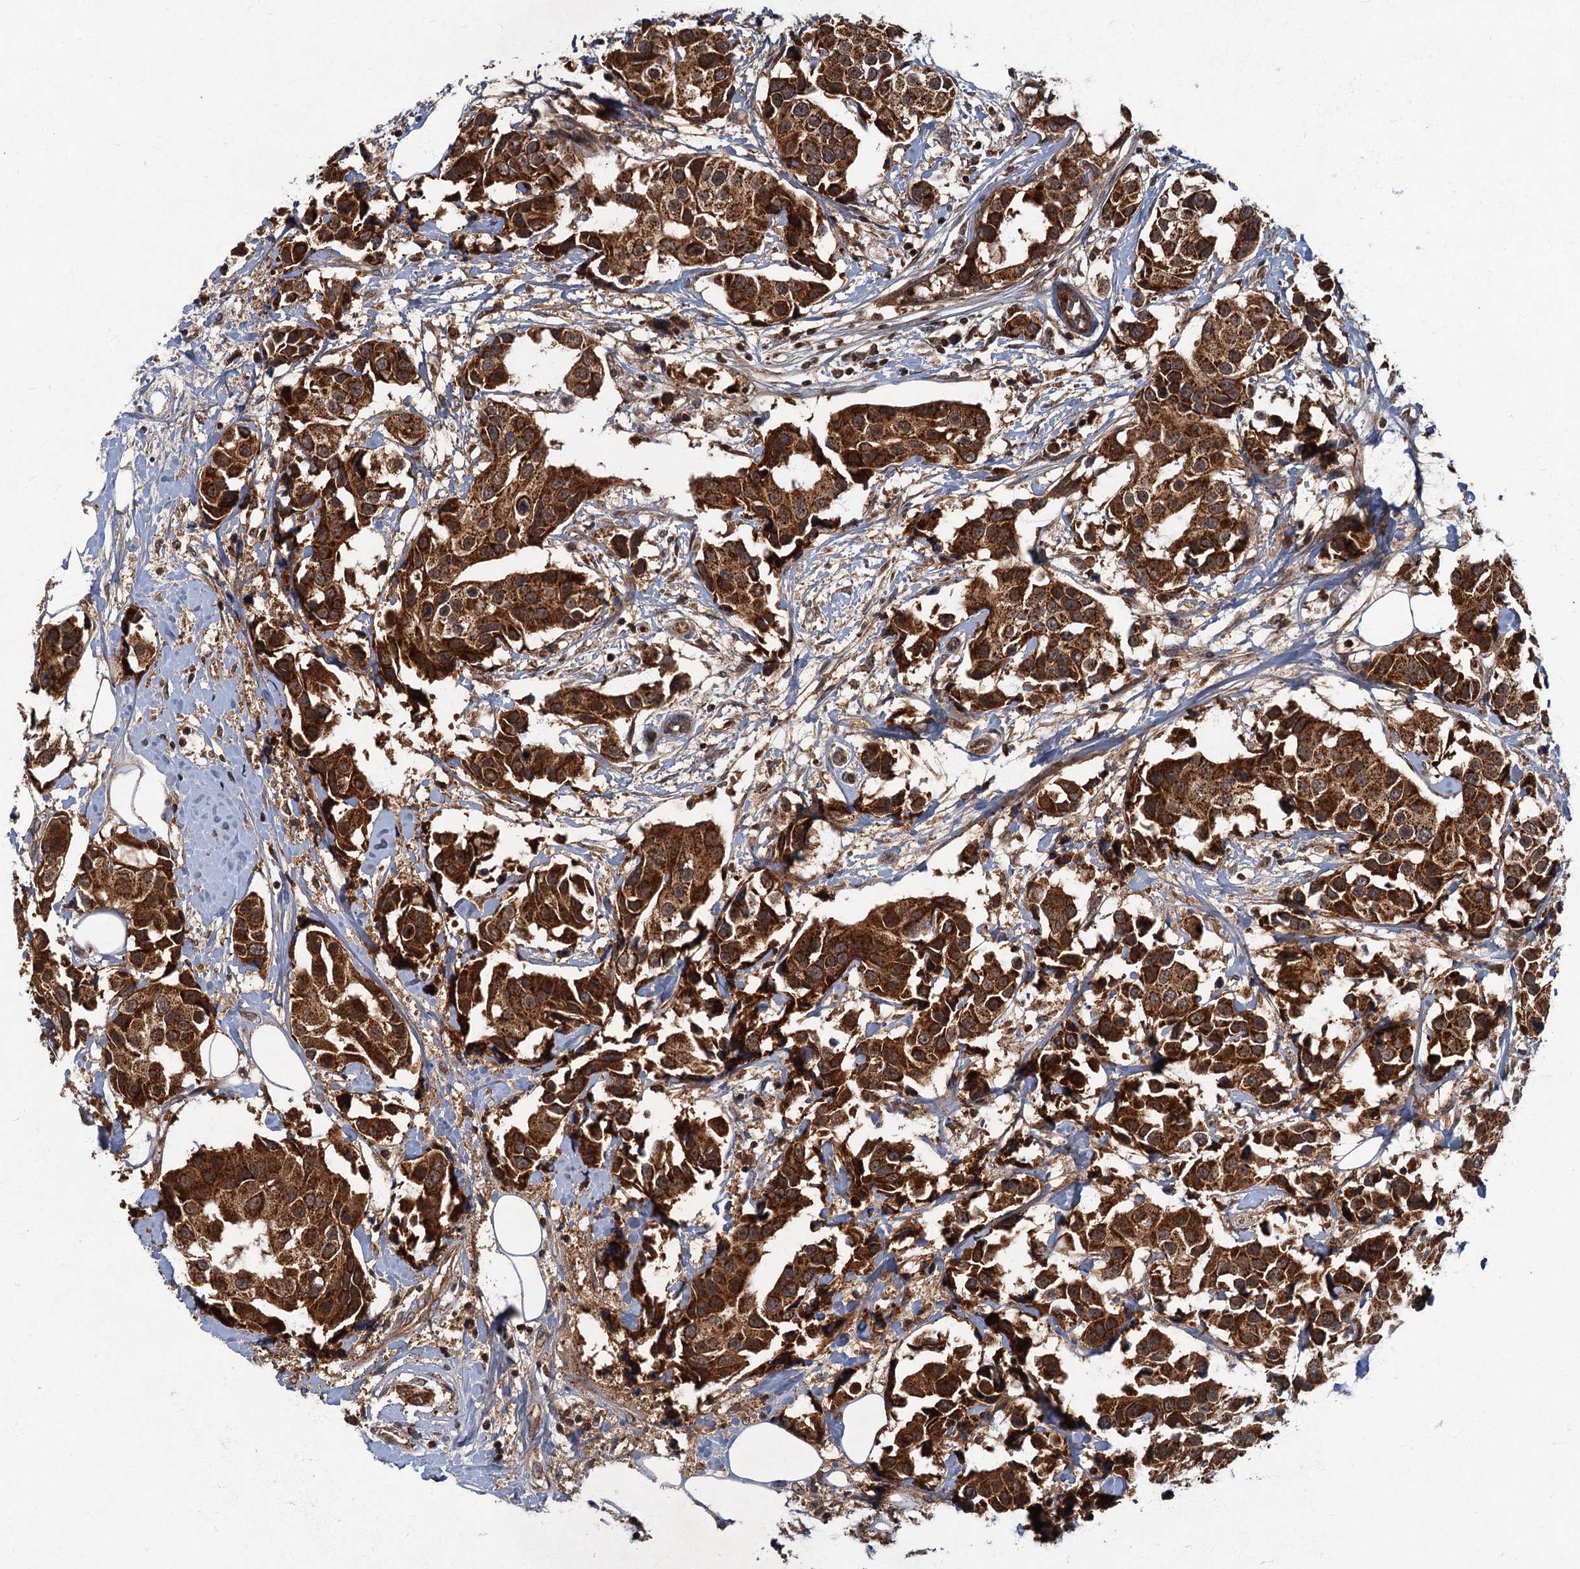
{"staining": {"intensity": "strong", "quantity": ">75%", "location": "cytoplasmic/membranous"}, "tissue": "breast cancer", "cell_type": "Tumor cells", "image_type": "cancer", "snomed": [{"axis": "morphology", "description": "Normal tissue, NOS"}, {"axis": "morphology", "description": "Duct carcinoma"}, {"axis": "topography", "description": "Breast"}], "caption": "Breast cancer (infiltrating ductal carcinoma) was stained to show a protein in brown. There is high levels of strong cytoplasmic/membranous expression in approximately >75% of tumor cells. Nuclei are stained in blue.", "gene": "SLC11A2", "patient": {"sex": "female", "age": 39}}